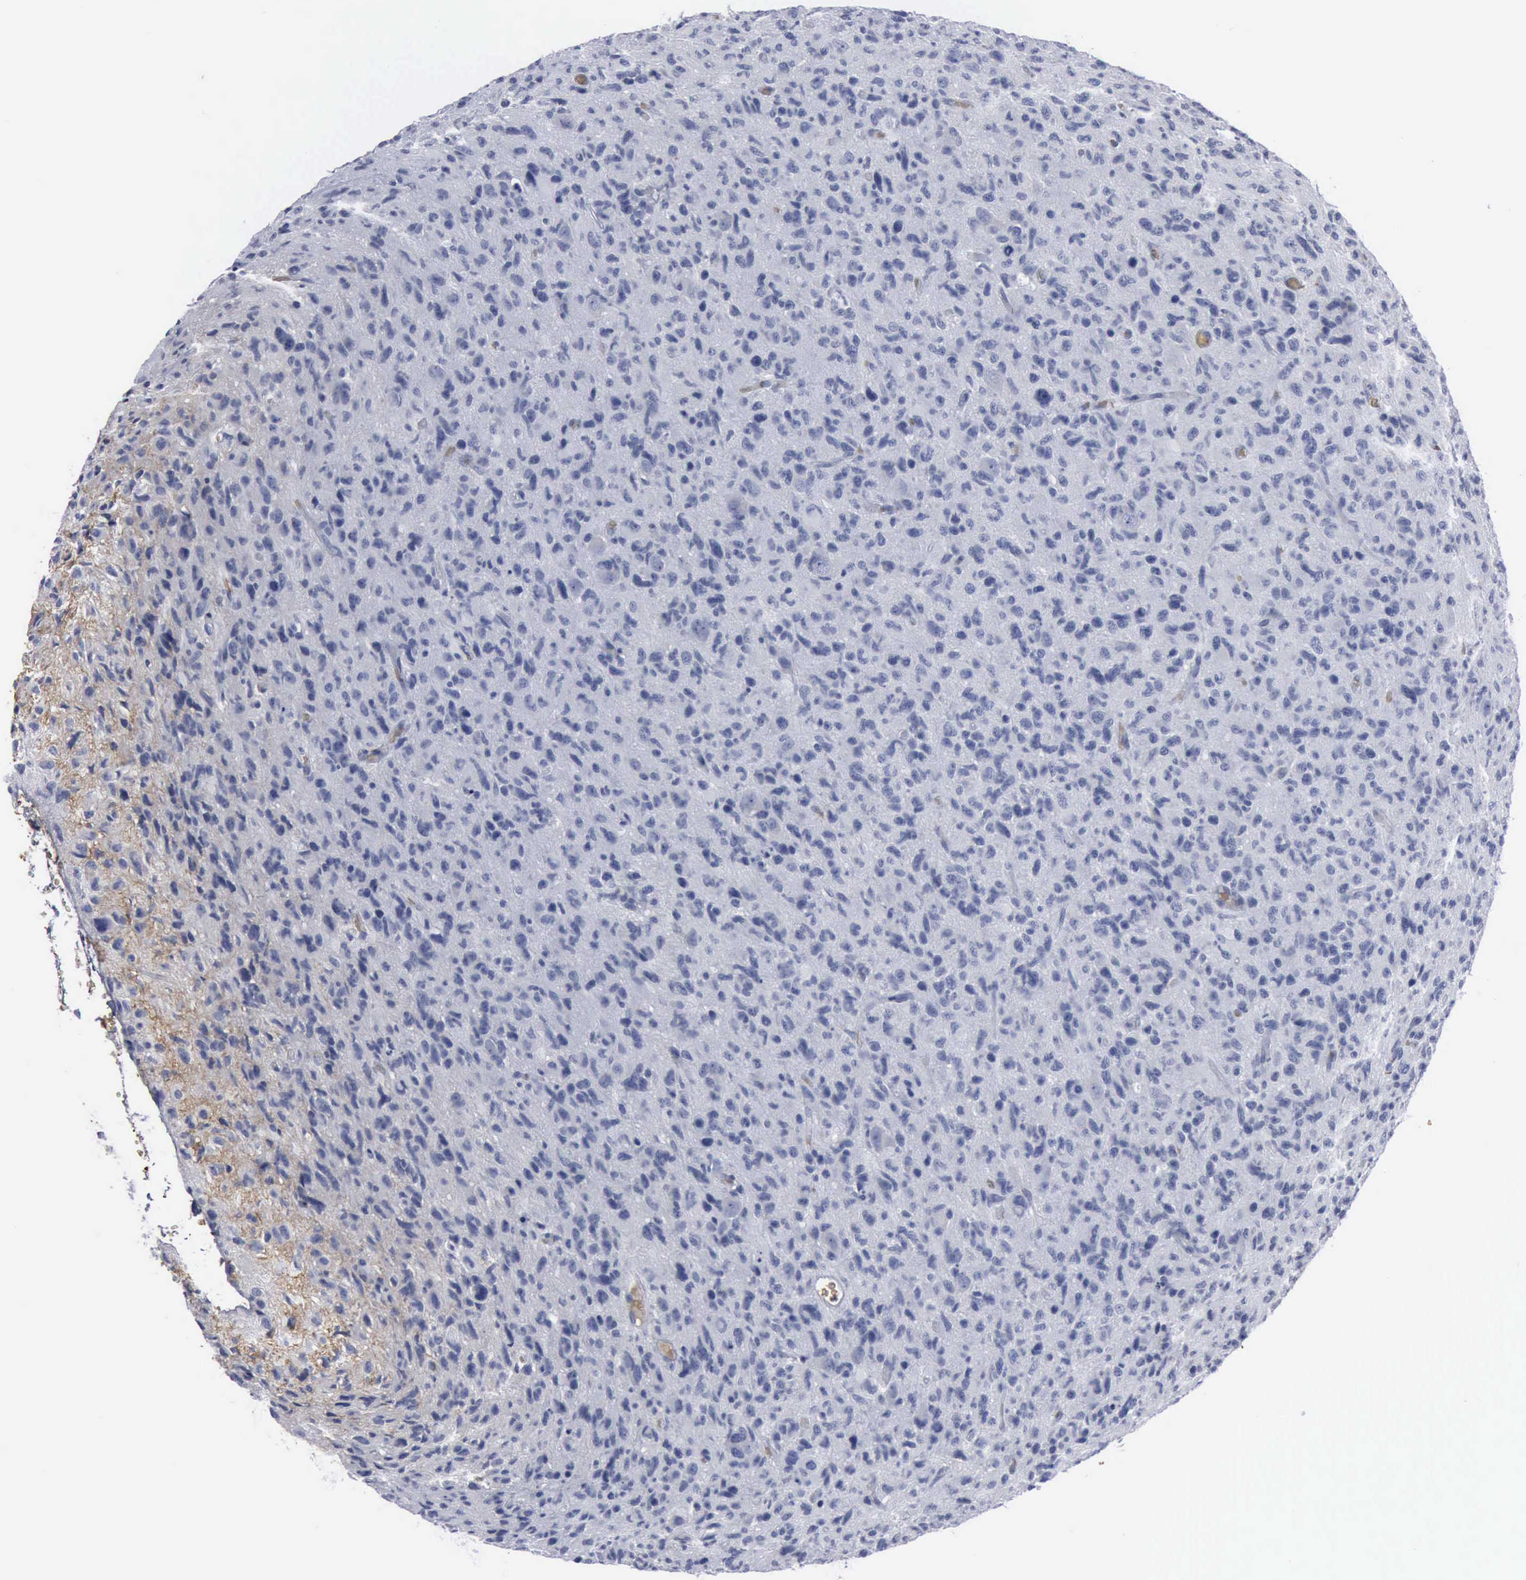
{"staining": {"intensity": "negative", "quantity": "none", "location": "none"}, "tissue": "glioma", "cell_type": "Tumor cells", "image_type": "cancer", "snomed": [{"axis": "morphology", "description": "Glioma, malignant, High grade"}, {"axis": "topography", "description": "Brain"}], "caption": "DAB (3,3'-diaminobenzidine) immunohistochemical staining of human glioma demonstrates no significant expression in tumor cells.", "gene": "TGFB1", "patient": {"sex": "female", "age": 60}}